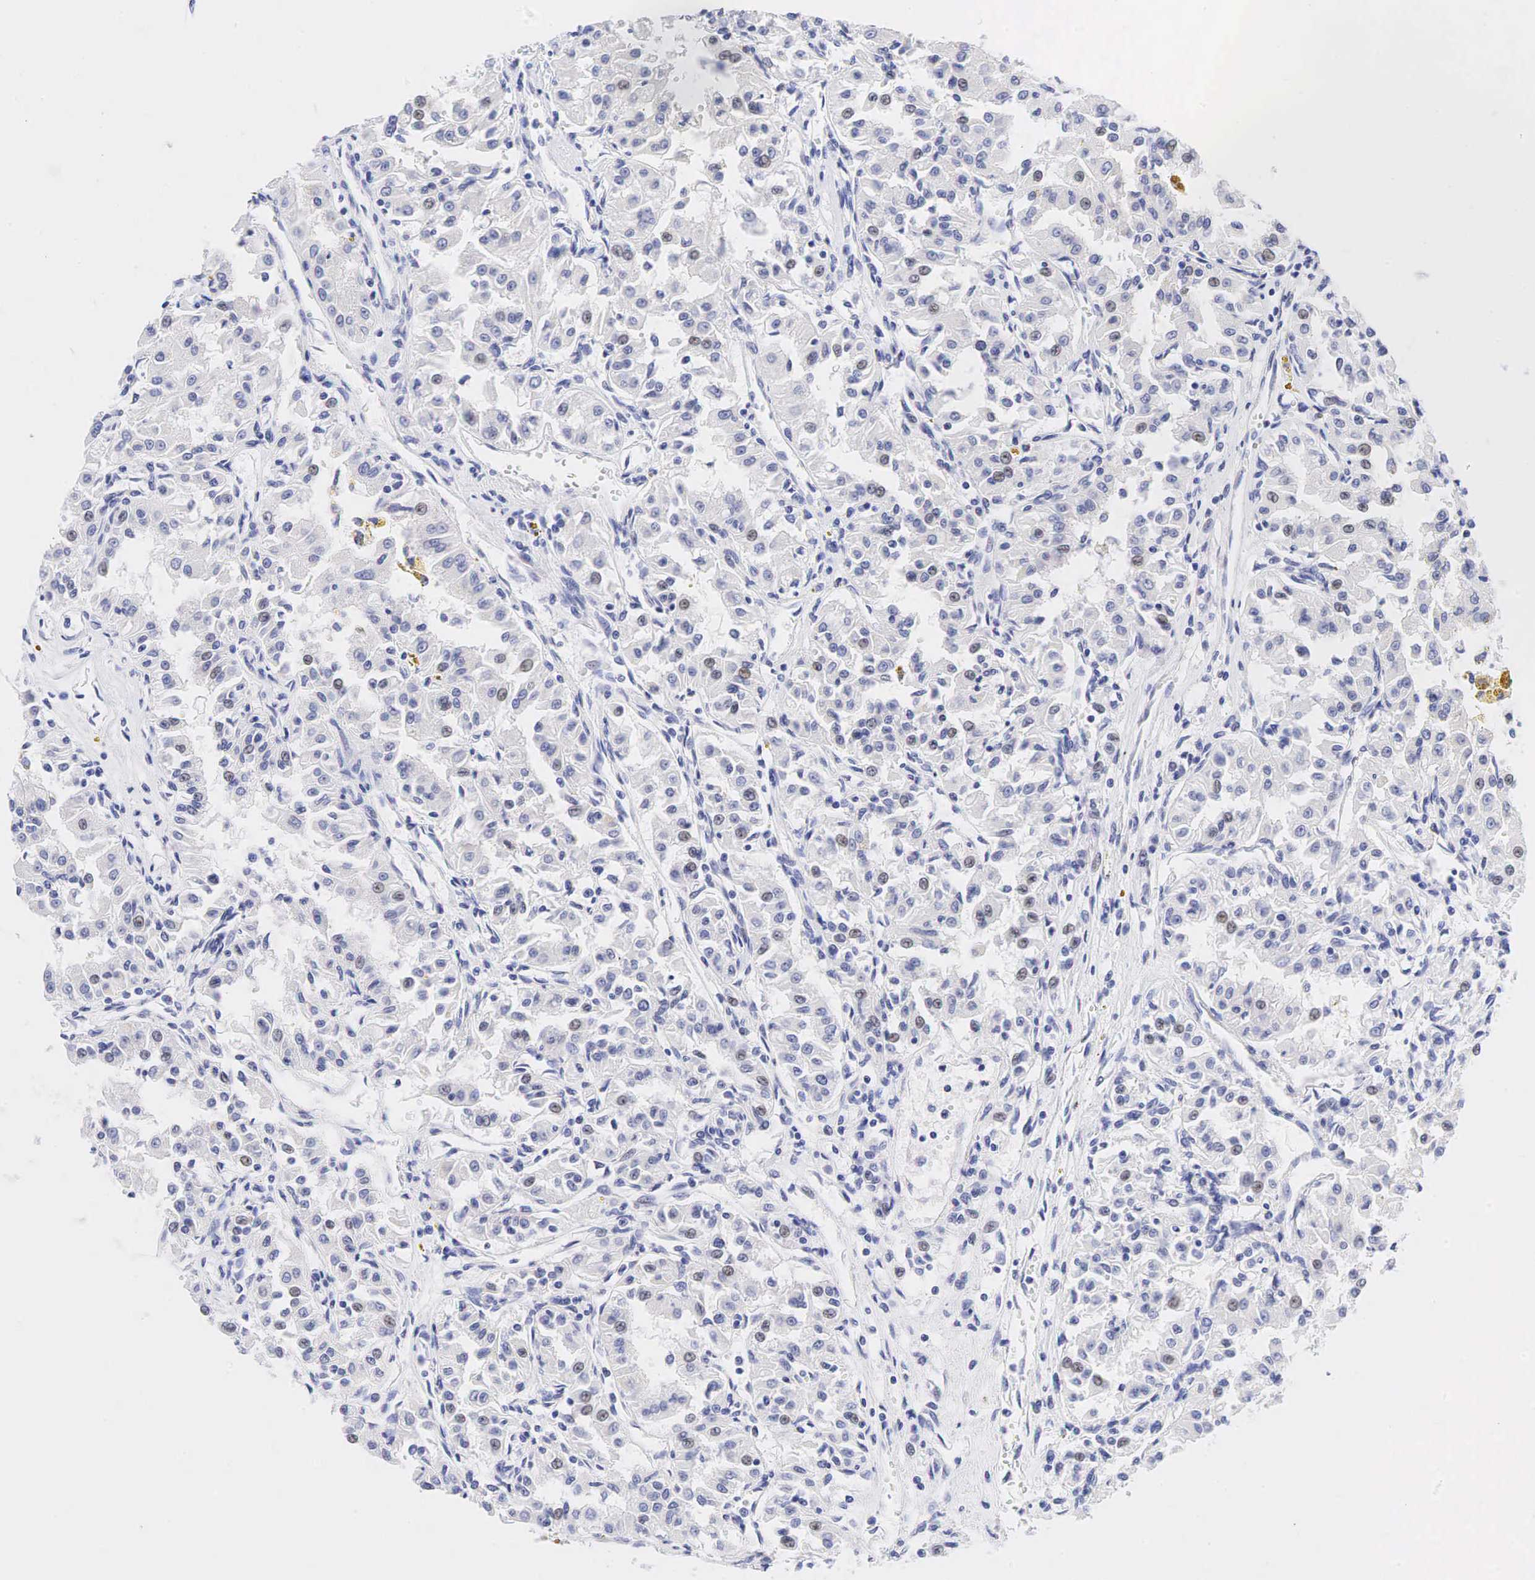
{"staining": {"intensity": "weak", "quantity": "<25%", "location": "nuclear"}, "tissue": "renal cancer", "cell_type": "Tumor cells", "image_type": "cancer", "snomed": [{"axis": "morphology", "description": "Adenocarcinoma, NOS"}, {"axis": "topography", "description": "Kidney"}], "caption": "Protein analysis of renal cancer (adenocarcinoma) shows no significant expression in tumor cells.", "gene": "AR", "patient": {"sex": "male", "age": 78}}